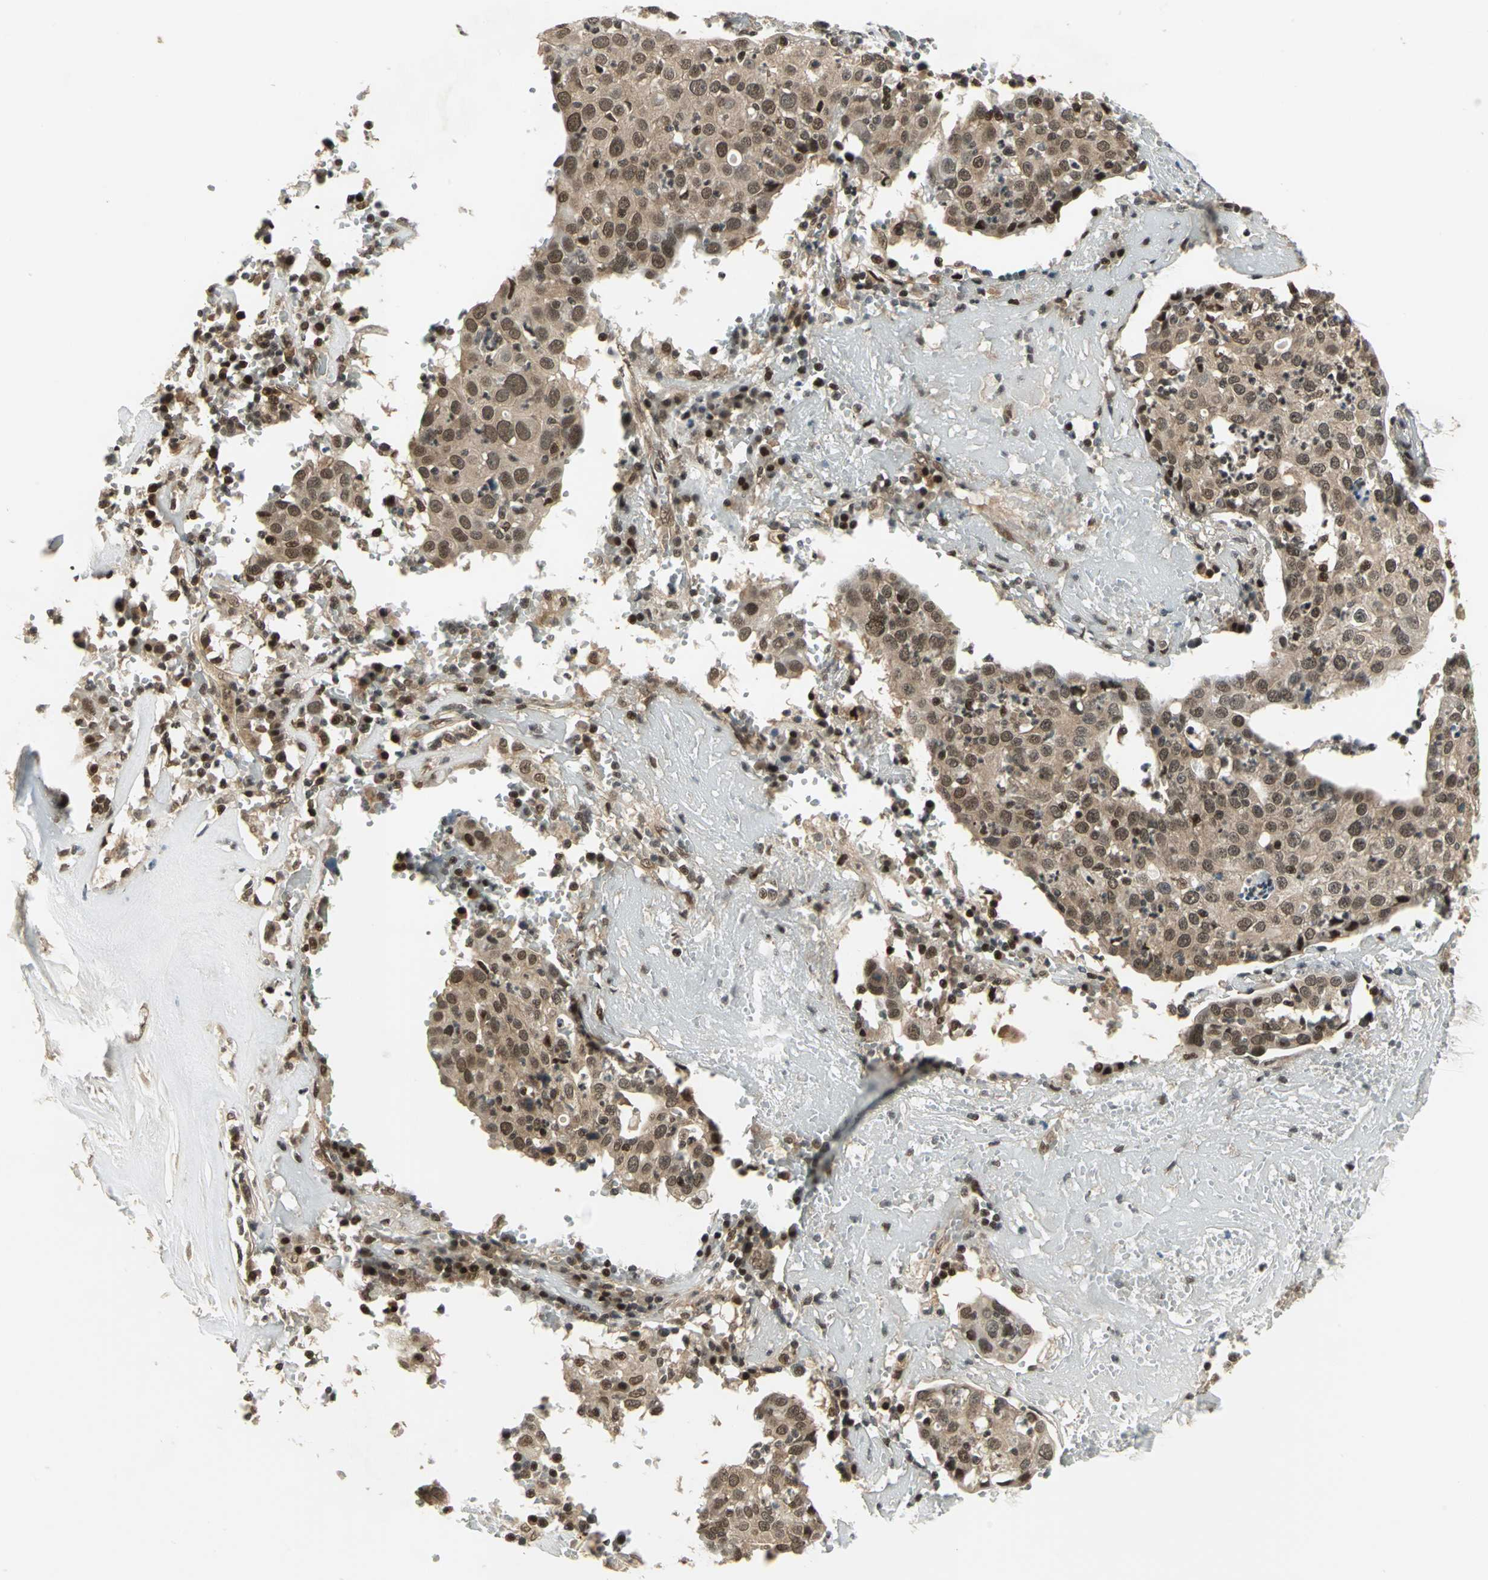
{"staining": {"intensity": "weak", "quantity": ">75%", "location": "cytoplasmic/membranous,nuclear"}, "tissue": "head and neck cancer", "cell_type": "Tumor cells", "image_type": "cancer", "snomed": [{"axis": "morphology", "description": "Adenocarcinoma, NOS"}, {"axis": "topography", "description": "Salivary gland"}, {"axis": "topography", "description": "Head-Neck"}], "caption": "A photomicrograph of human adenocarcinoma (head and neck) stained for a protein exhibits weak cytoplasmic/membranous and nuclear brown staining in tumor cells.", "gene": "PSMC3", "patient": {"sex": "female", "age": 65}}